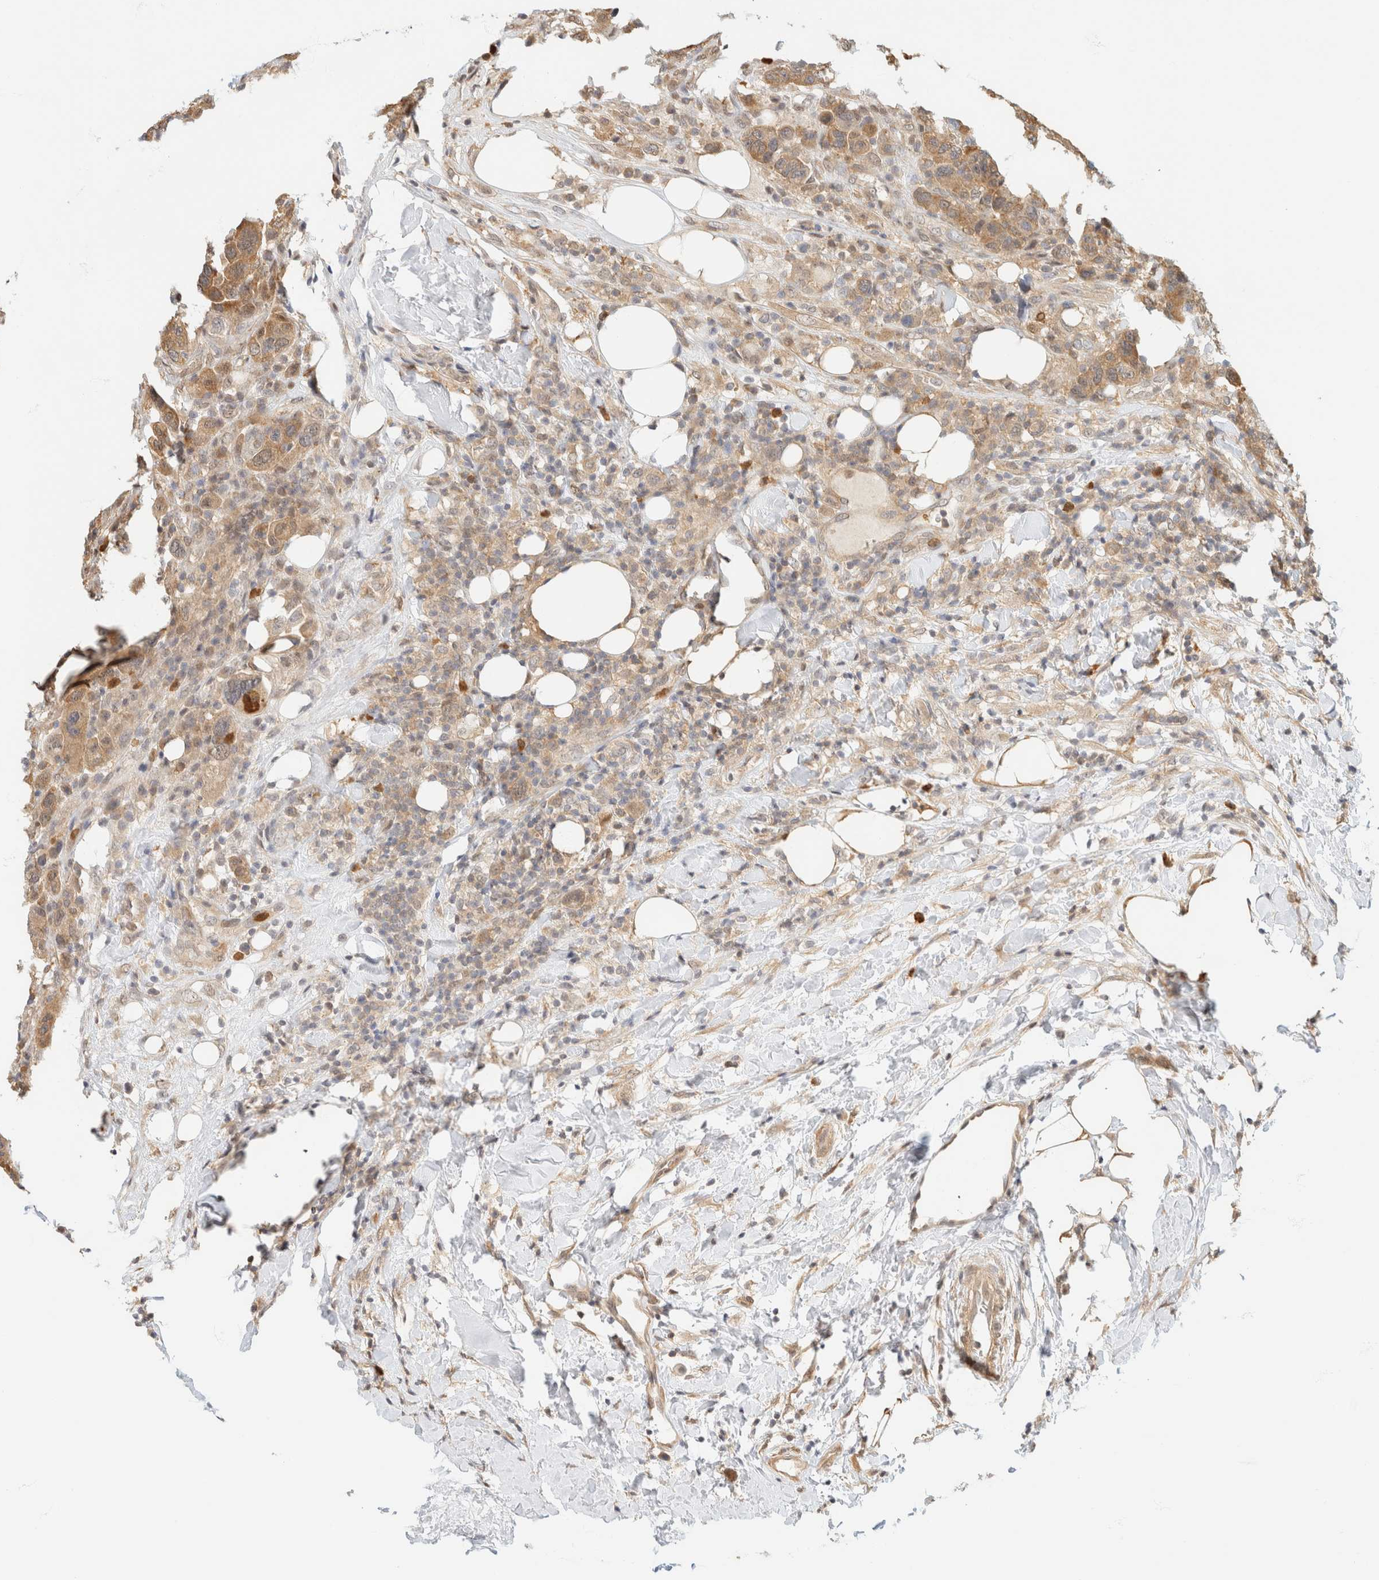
{"staining": {"intensity": "moderate", "quantity": "25%-75%", "location": "cytoplasmic/membranous"}, "tissue": "breast cancer", "cell_type": "Tumor cells", "image_type": "cancer", "snomed": [{"axis": "morphology", "description": "Duct carcinoma"}, {"axis": "topography", "description": "Breast"}], "caption": "Invasive ductal carcinoma (breast) stained with a brown dye displays moderate cytoplasmic/membranous positive staining in approximately 25%-75% of tumor cells.", "gene": "GPI", "patient": {"sex": "female", "age": 37}}